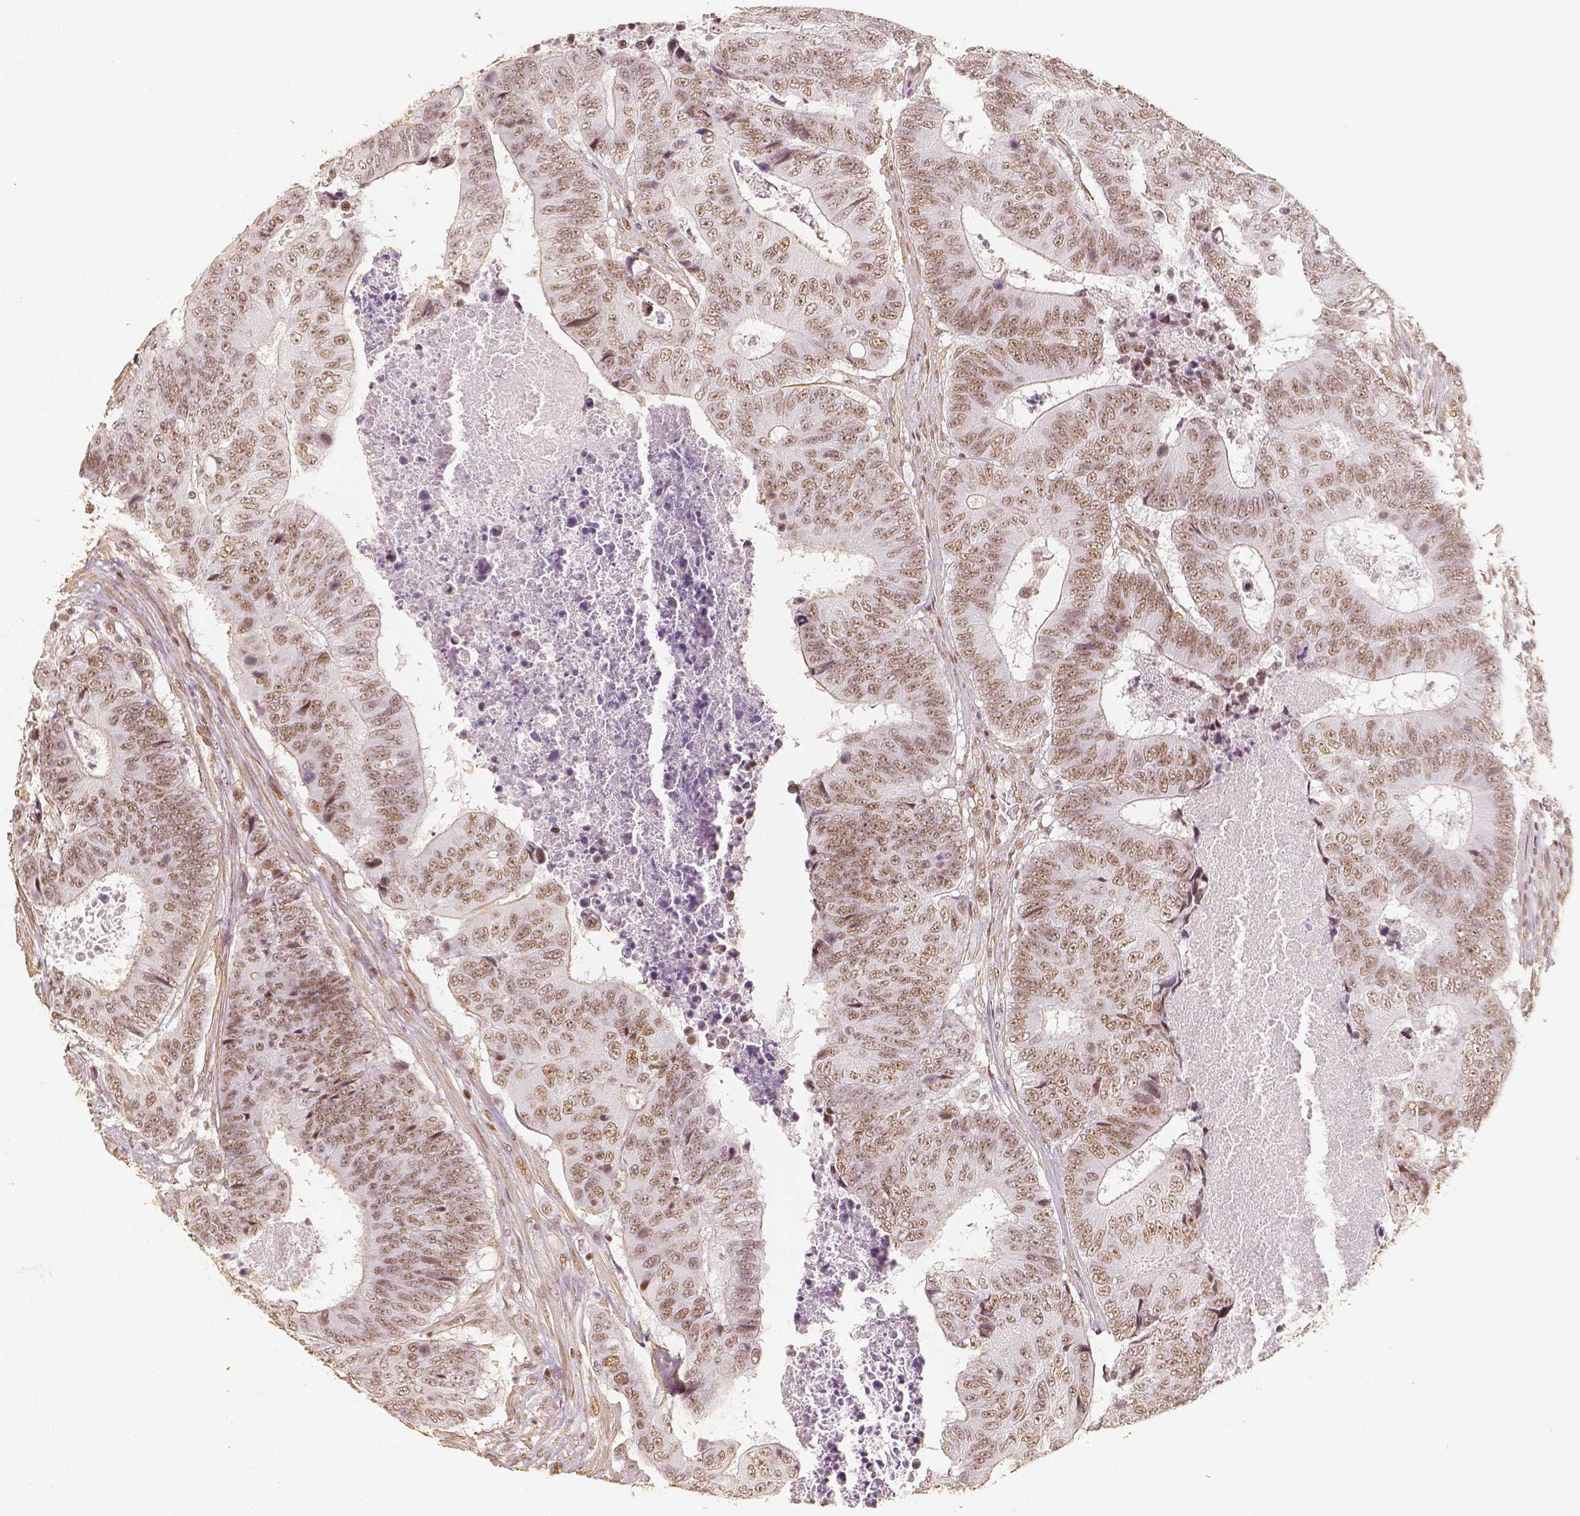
{"staining": {"intensity": "moderate", "quantity": ">75%", "location": "nuclear"}, "tissue": "colorectal cancer", "cell_type": "Tumor cells", "image_type": "cancer", "snomed": [{"axis": "morphology", "description": "Adenocarcinoma, NOS"}, {"axis": "topography", "description": "Colon"}], "caption": "Immunohistochemistry (IHC) photomicrograph of adenocarcinoma (colorectal) stained for a protein (brown), which demonstrates medium levels of moderate nuclear expression in approximately >75% of tumor cells.", "gene": "HDAC1", "patient": {"sex": "female", "age": 48}}